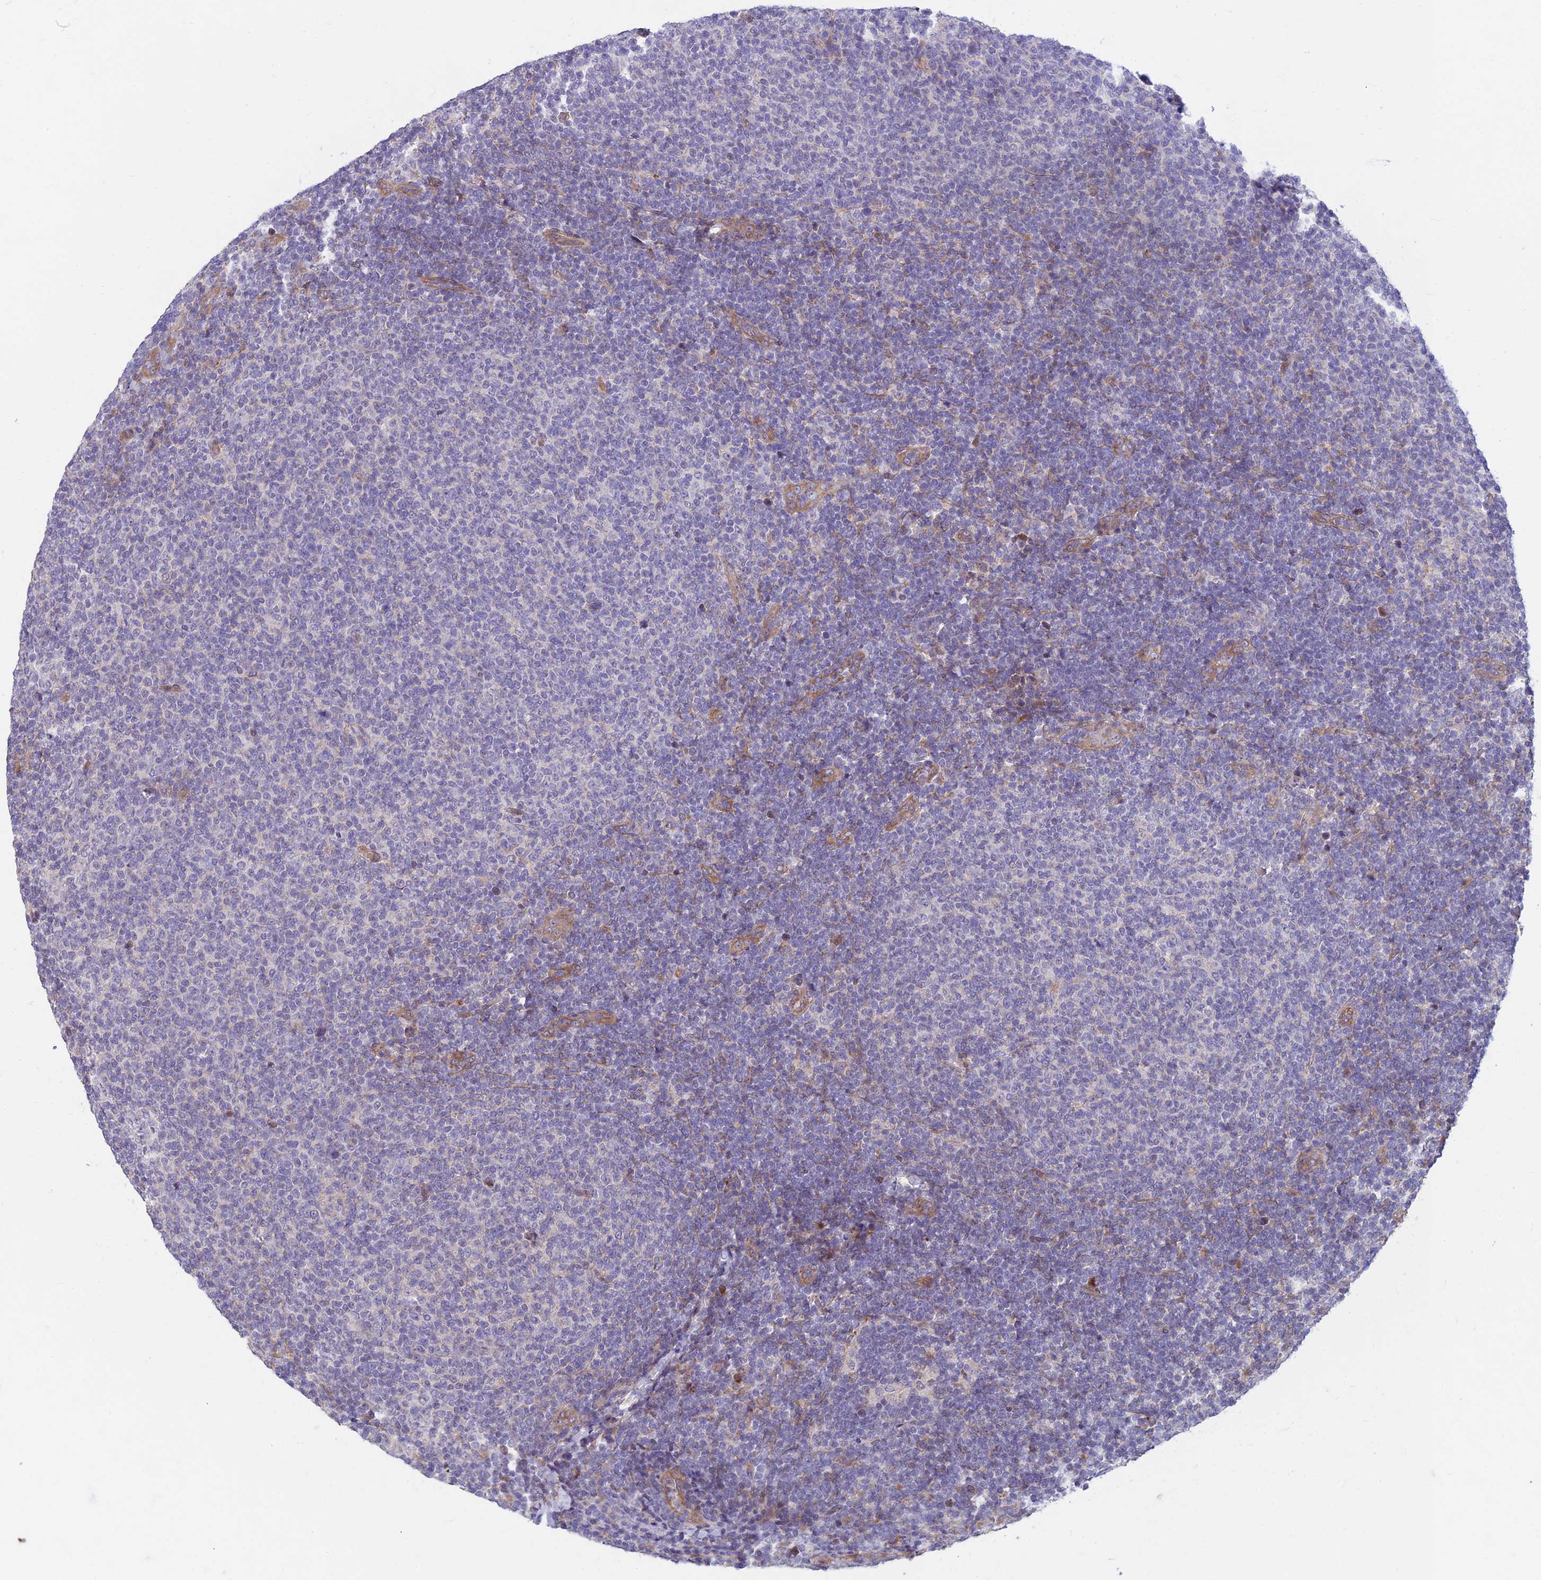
{"staining": {"intensity": "negative", "quantity": "none", "location": "none"}, "tissue": "lymphoma", "cell_type": "Tumor cells", "image_type": "cancer", "snomed": [{"axis": "morphology", "description": "Malignant lymphoma, non-Hodgkin's type, Low grade"}, {"axis": "topography", "description": "Lymph node"}], "caption": "This histopathology image is of lymphoma stained with IHC to label a protein in brown with the nuclei are counter-stained blue. There is no positivity in tumor cells.", "gene": "RHBDL2", "patient": {"sex": "male", "age": 66}}